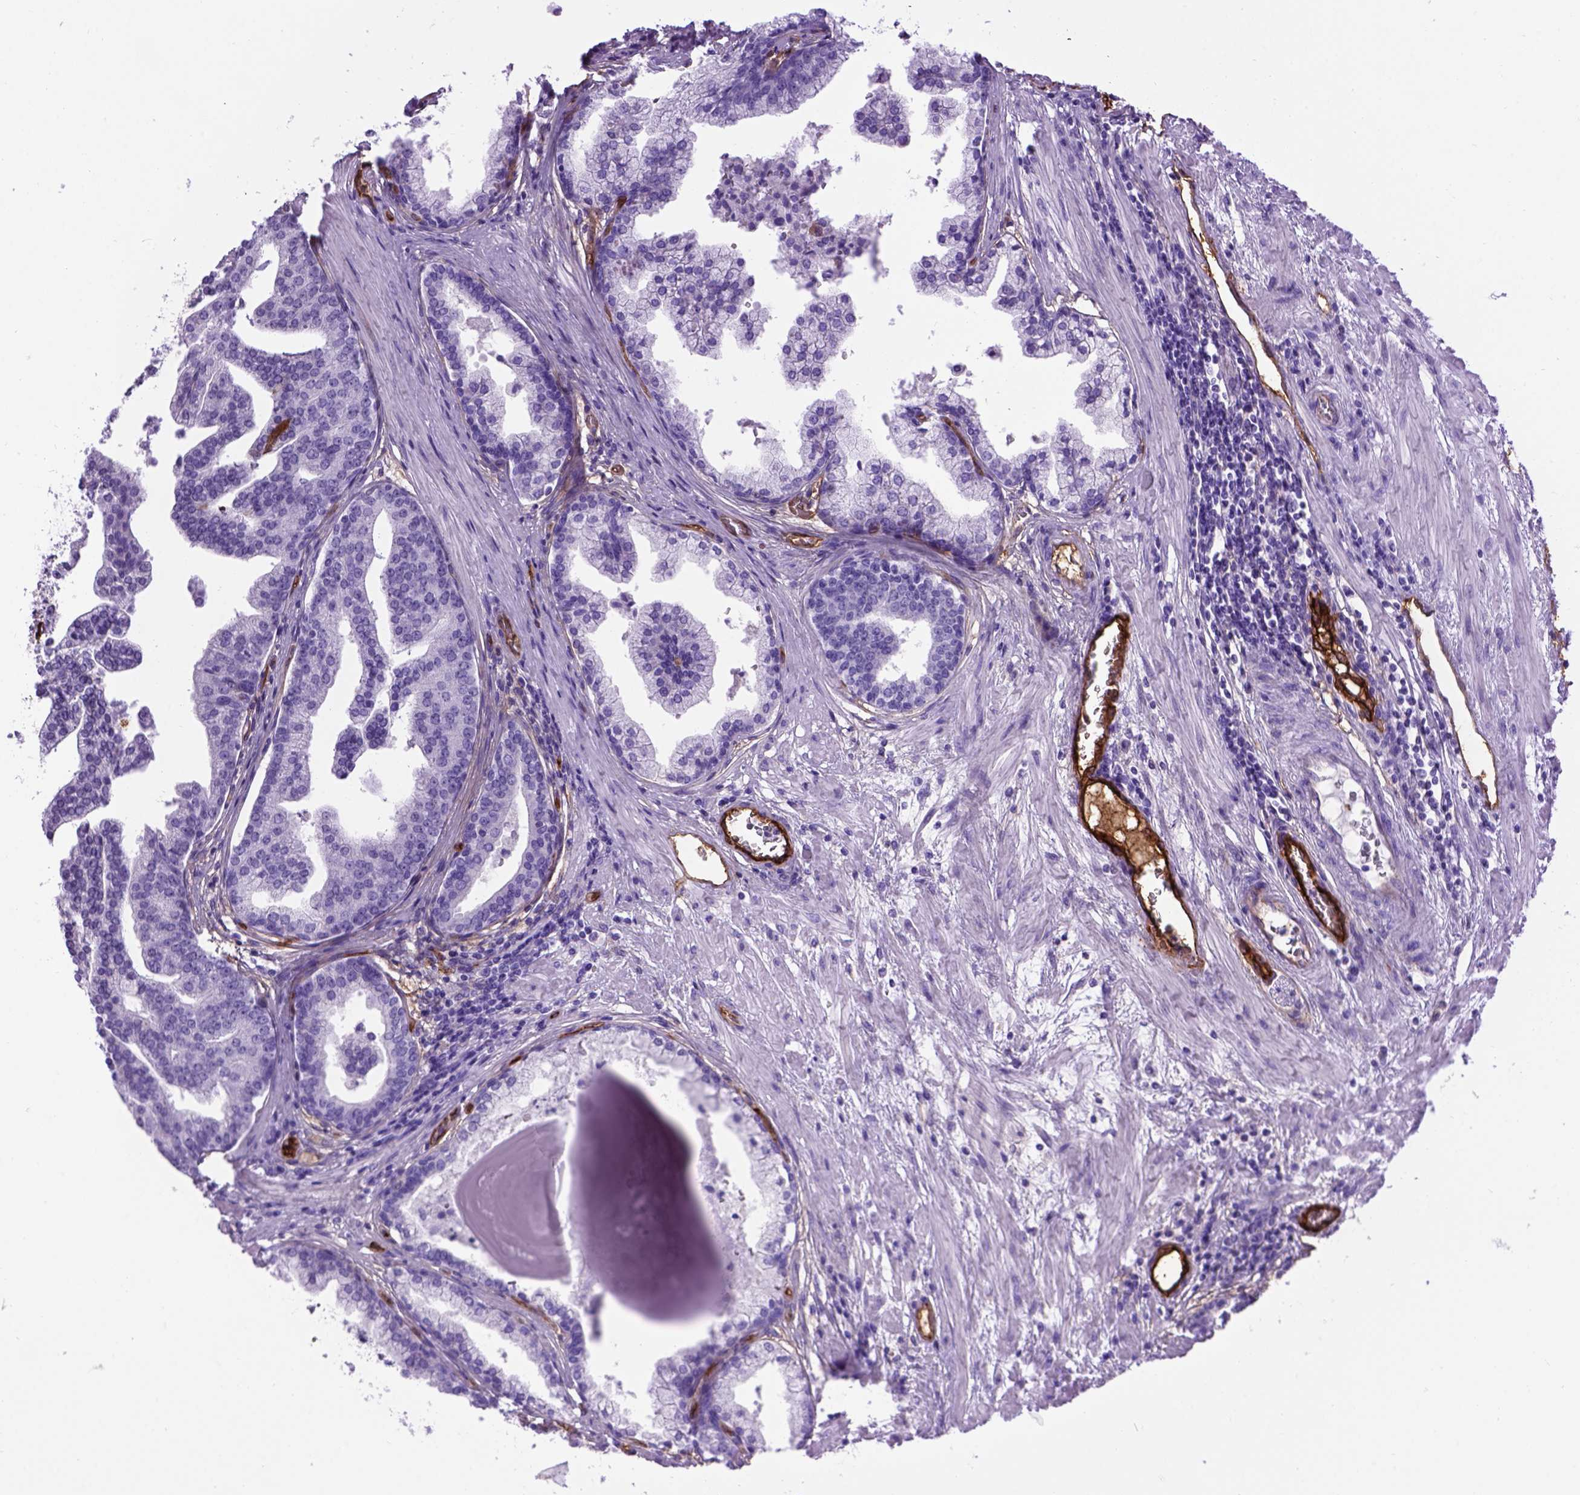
{"staining": {"intensity": "negative", "quantity": "none", "location": "none"}, "tissue": "prostate cancer", "cell_type": "Tumor cells", "image_type": "cancer", "snomed": [{"axis": "morphology", "description": "Adenocarcinoma, NOS"}, {"axis": "topography", "description": "Prostate and seminal vesicle, NOS"}, {"axis": "topography", "description": "Prostate"}], "caption": "Human prostate cancer stained for a protein using immunohistochemistry (IHC) shows no positivity in tumor cells.", "gene": "ENG", "patient": {"sex": "male", "age": 44}}